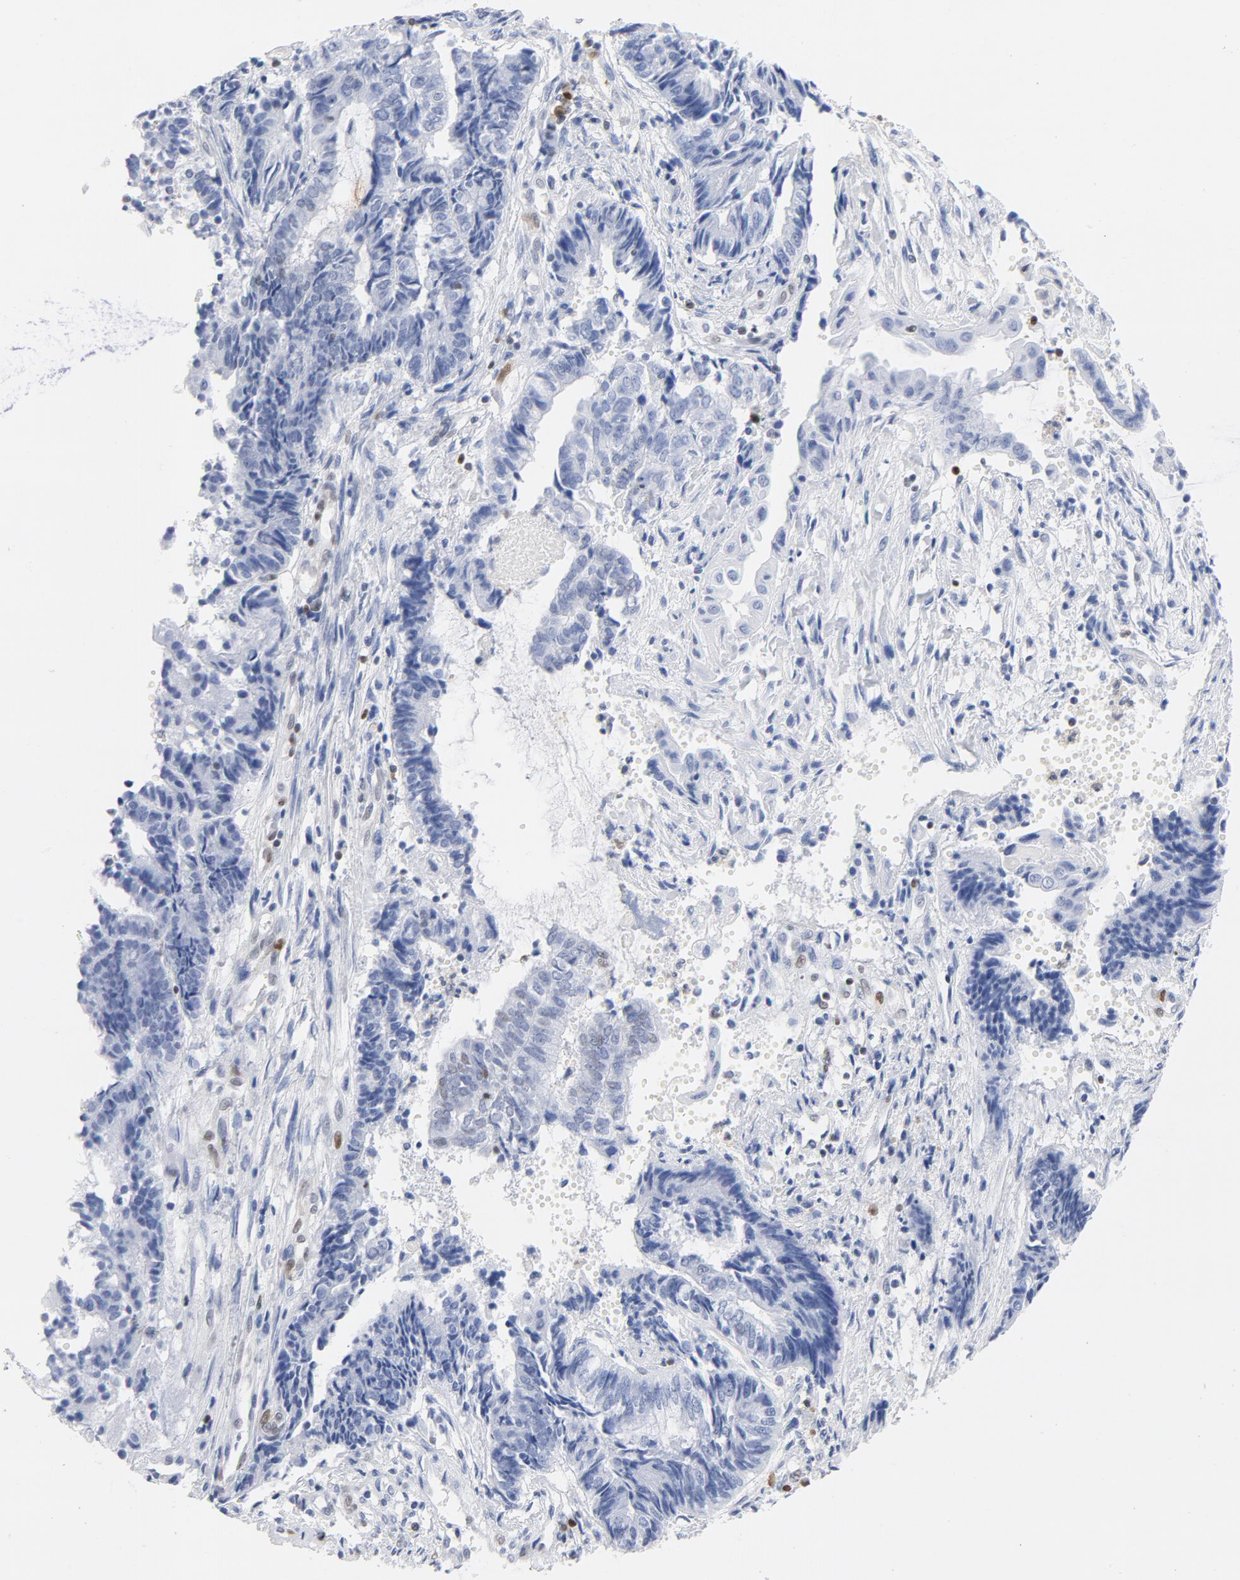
{"staining": {"intensity": "negative", "quantity": "none", "location": "none"}, "tissue": "endometrial cancer", "cell_type": "Tumor cells", "image_type": "cancer", "snomed": [{"axis": "morphology", "description": "Adenocarcinoma, NOS"}, {"axis": "topography", "description": "Uterus"}, {"axis": "topography", "description": "Endometrium"}], "caption": "Tumor cells show no significant staining in endometrial cancer (adenocarcinoma). (DAB (3,3'-diaminobenzidine) IHC, high magnification).", "gene": "CDKN1B", "patient": {"sex": "female", "age": 70}}